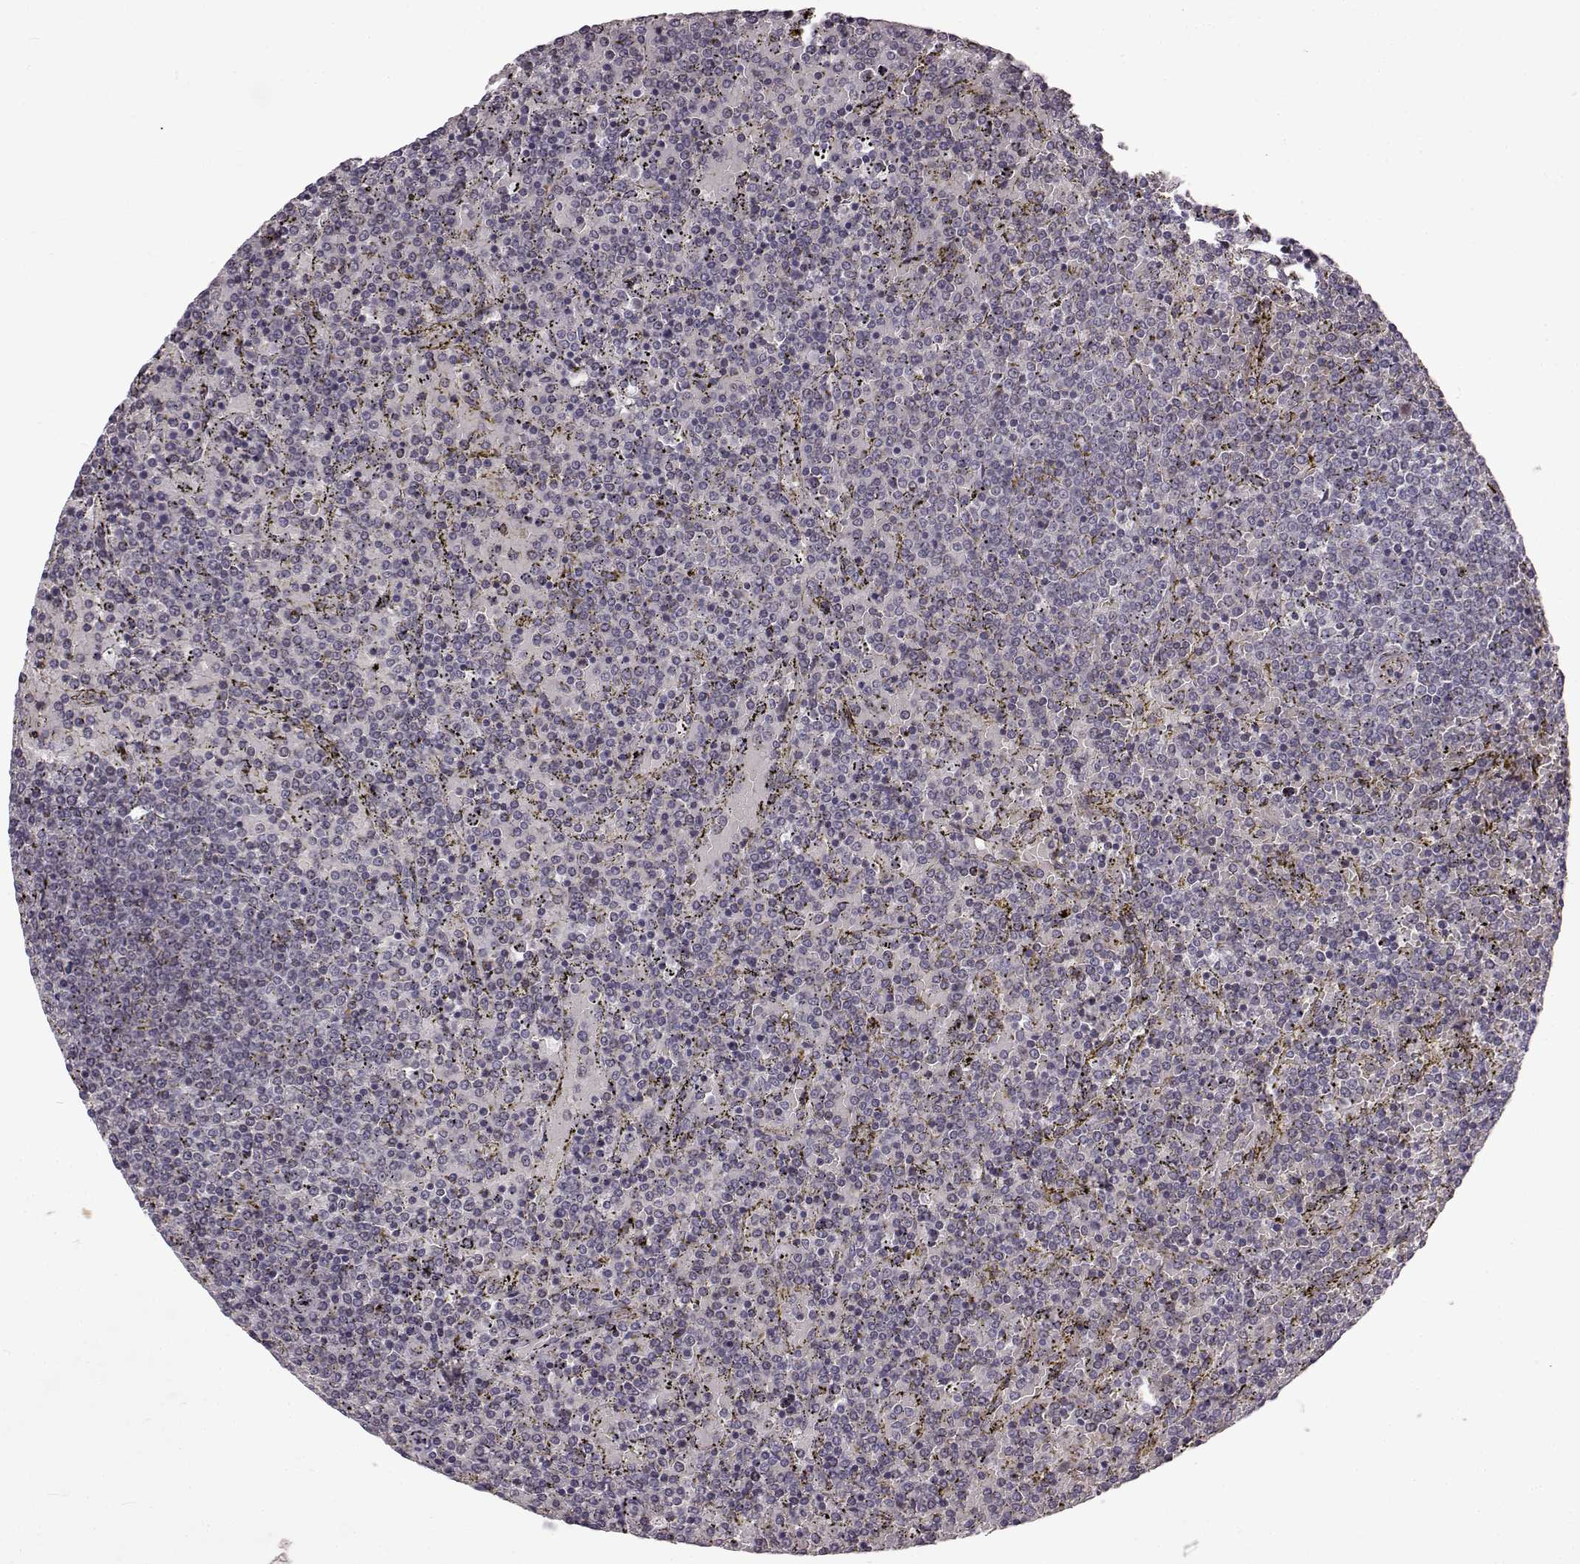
{"staining": {"intensity": "negative", "quantity": "none", "location": "none"}, "tissue": "lymphoma", "cell_type": "Tumor cells", "image_type": "cancer", "snomed": [{"axis": "morphology", "description": "Malignant lymphoma, non-Hodgkin's type, Low grade"}, {"axis": "topography", "description": "Spleen"}], "caption": "Immunohistochemical staining of human malignant lymphoma, non-Hodgkin's type (low-grade) demonstrates no significant positivity in tumor cells. (DAB immunohistochemistry, high magnification).", "gene": "B3GNT6", "patient": {"sex": "female", "age": 77}}